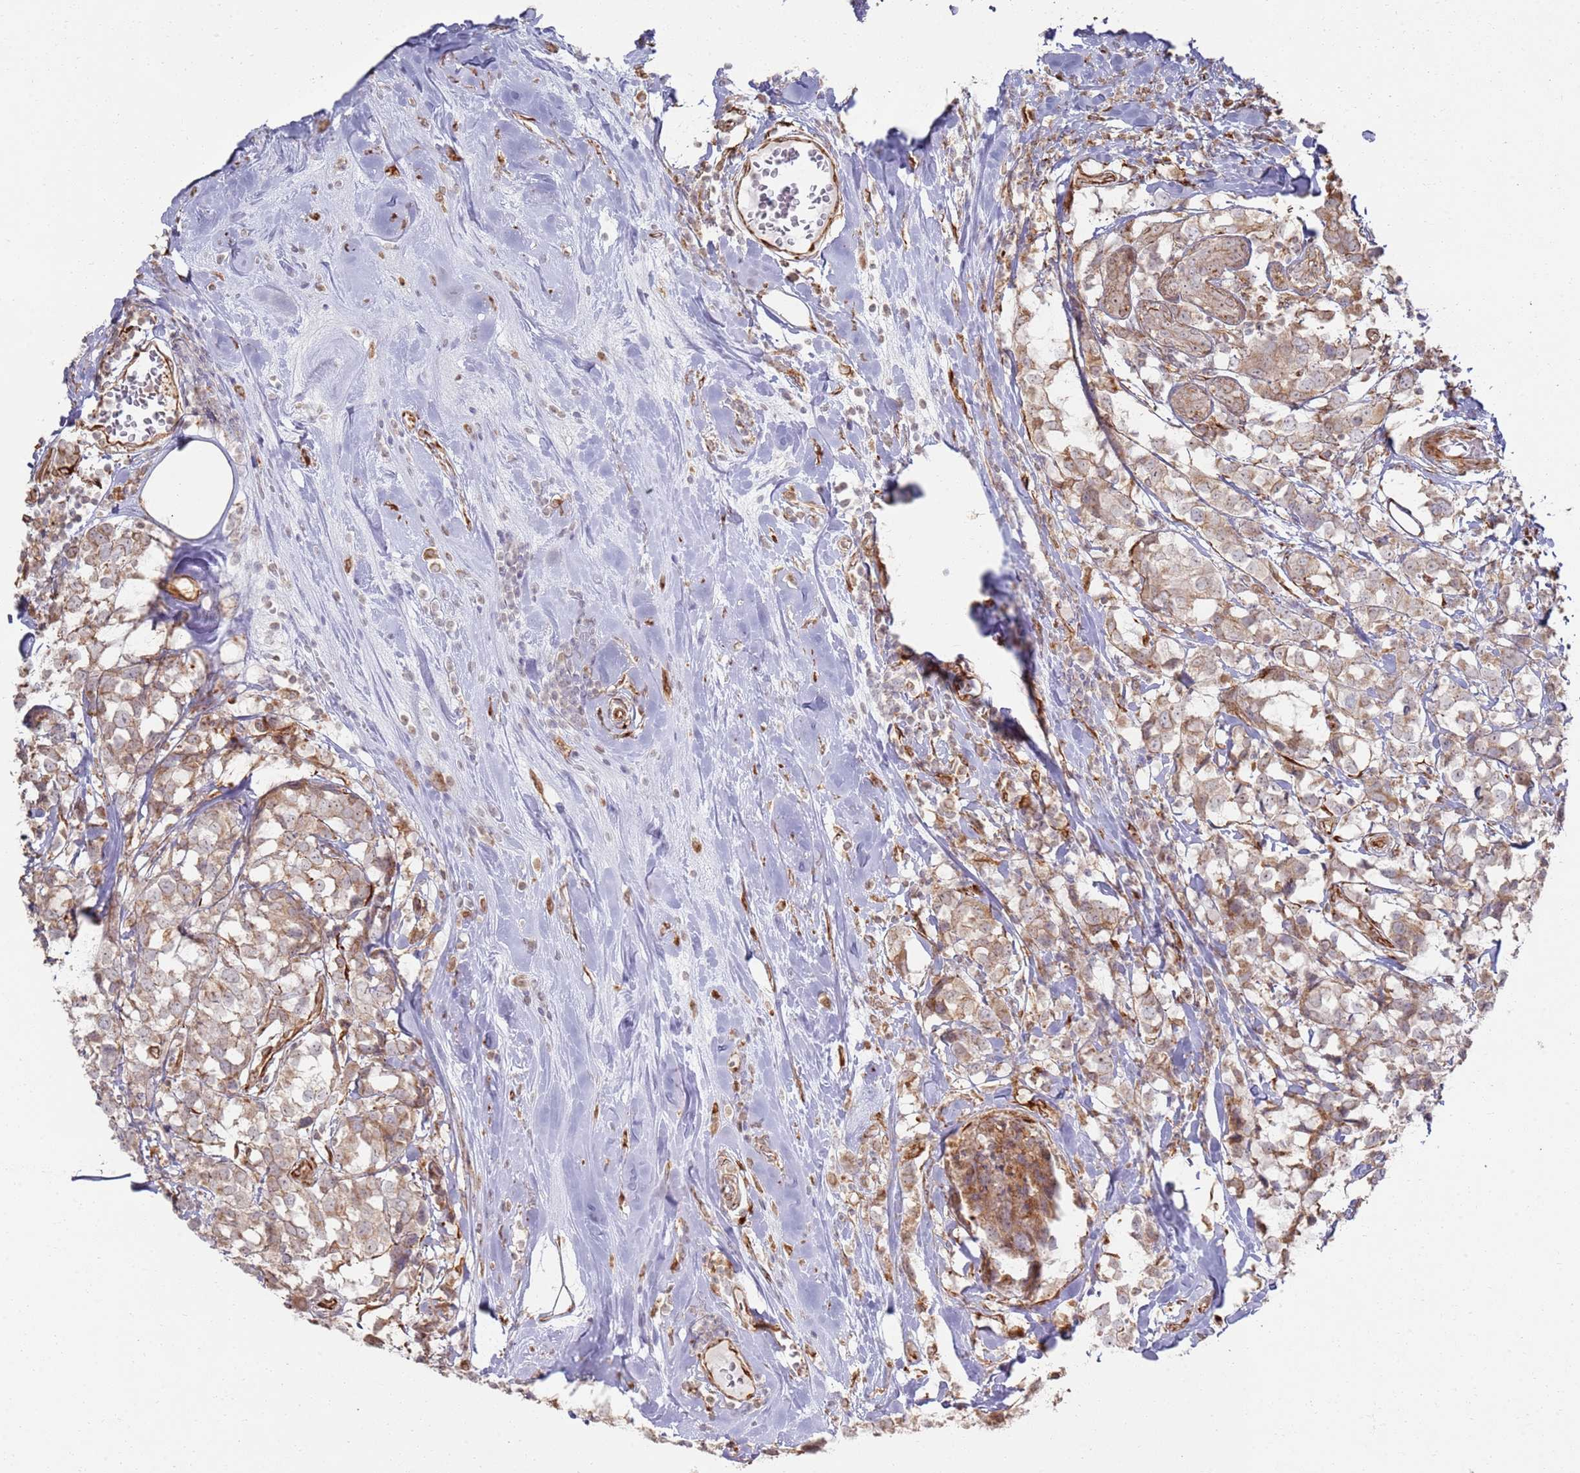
{"staining": {"intensity": "weak", "quantity": "25%-75%", "location": "cytoplasmic/membranous"}, "tissue": "breast cancer", "cell_type": "Tumor cells", "image_type": "cancer", "snomed": [{"axis": "morphology", "description": "Lobular carcinoma"}, {"axis": "topography", "description": "Breast"}], "caption": "There is low levels of weak cytoplasmic/membranous positivity in tumor cells of breast cancer (lobular carcinoma), as demonstrated by immunohistochemical staining (brown color).", "gene": "PHF21A", "patient": {"sex": "female", "age": 59}}